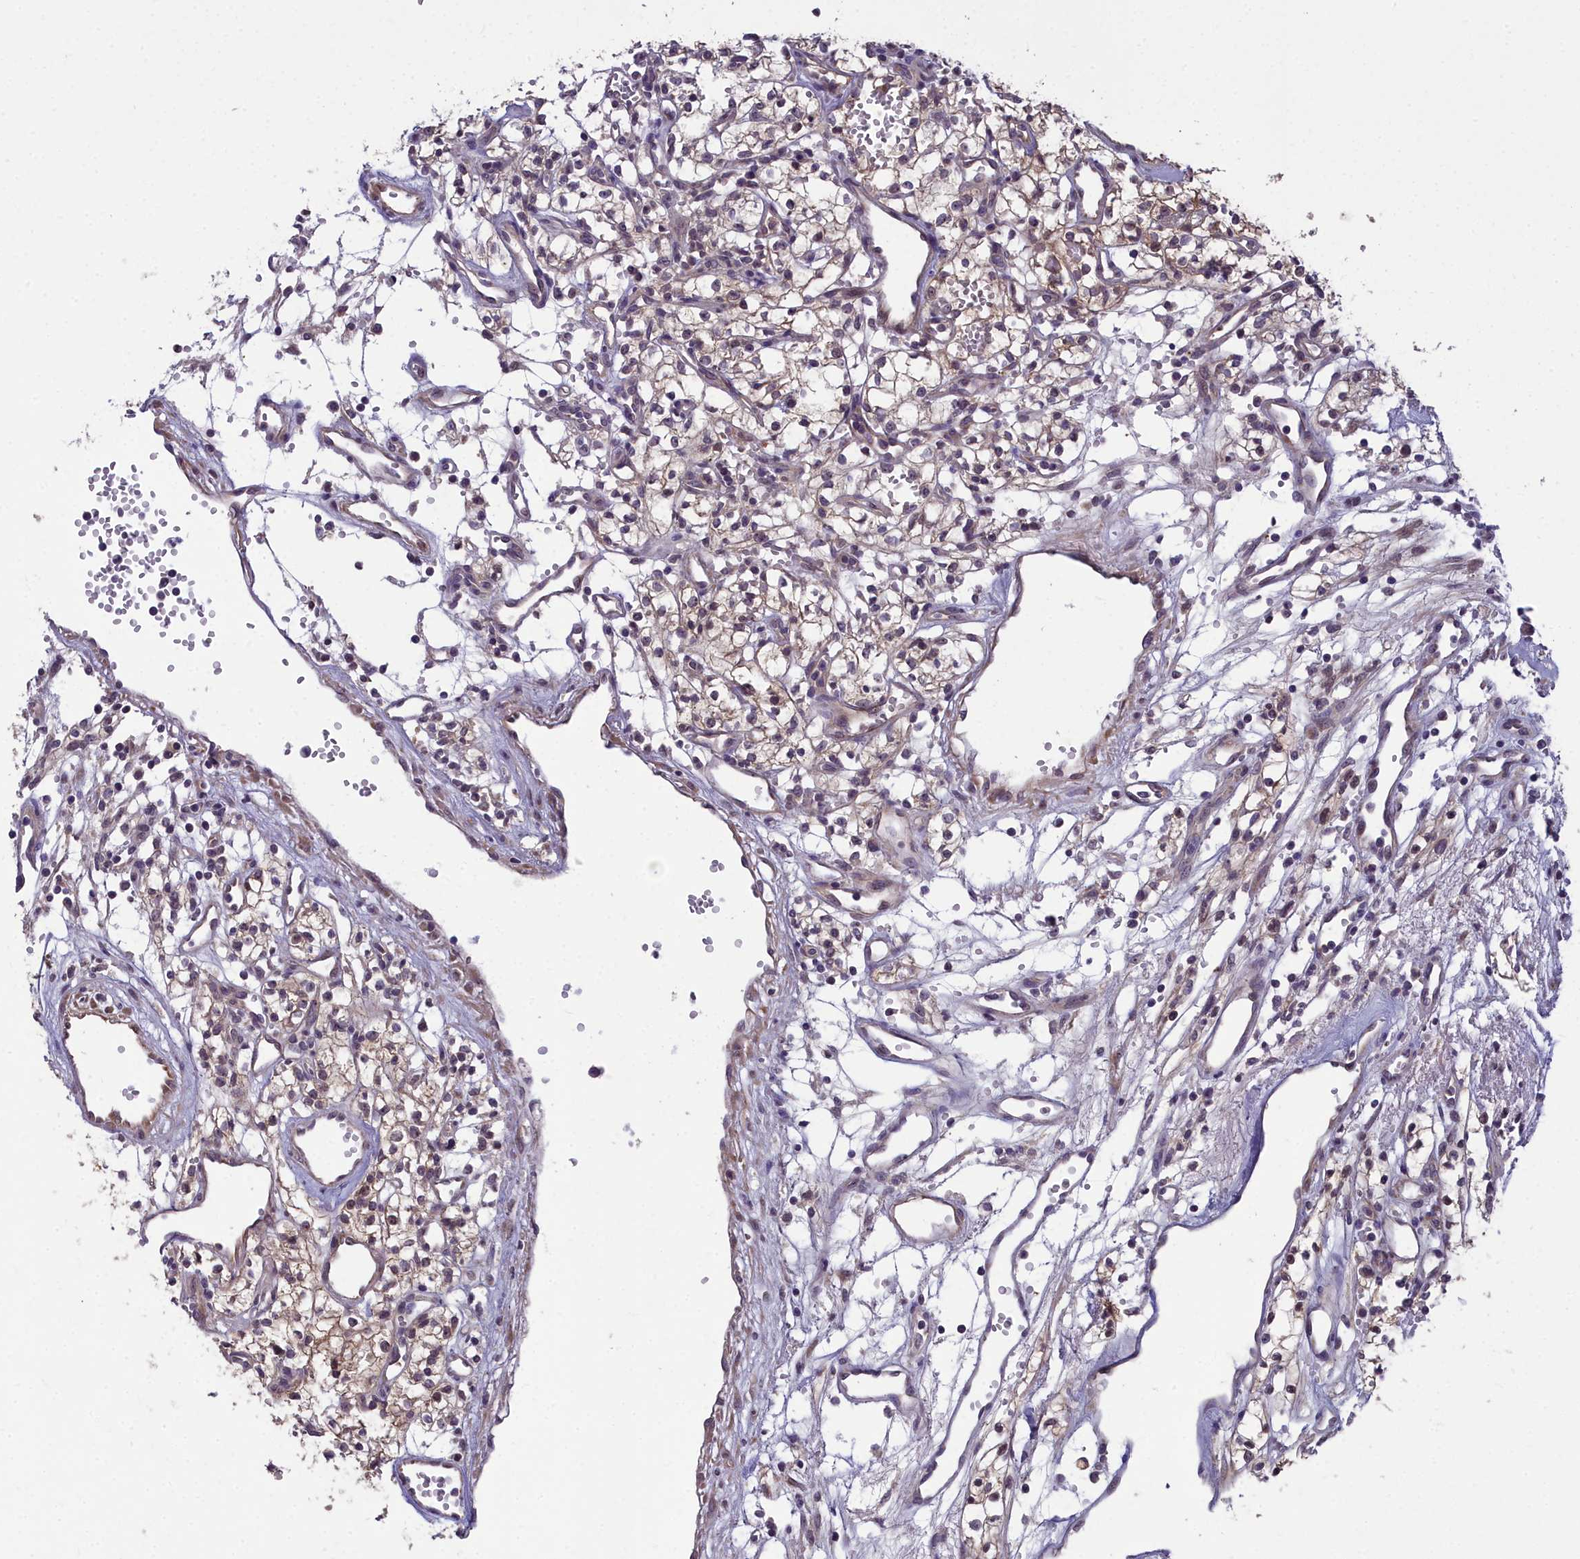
{"staining": {"intensity": "moderate", "quantity": "25%-75%", "location": "cytoplasmic/membranous"}, "tissue": "renal cancer", "cell_type": "Tumor cells", "image_type": "cancer", "snomed": [{"axis": "morphology", "description": "Adenocarcinoma, NOS"}, {"axis": "topography", "description": "Kidney"}], "caption": "This image reveals immunohistochemistry (IHC) staining of human renal cancer (adenocarcinoma), with medium moderate cytoplasmic/membranous positivity in approximately 25%-75% of tumor cells.", "gene": "ZNF333", "patient": {"sex": "male", "age": 59}}